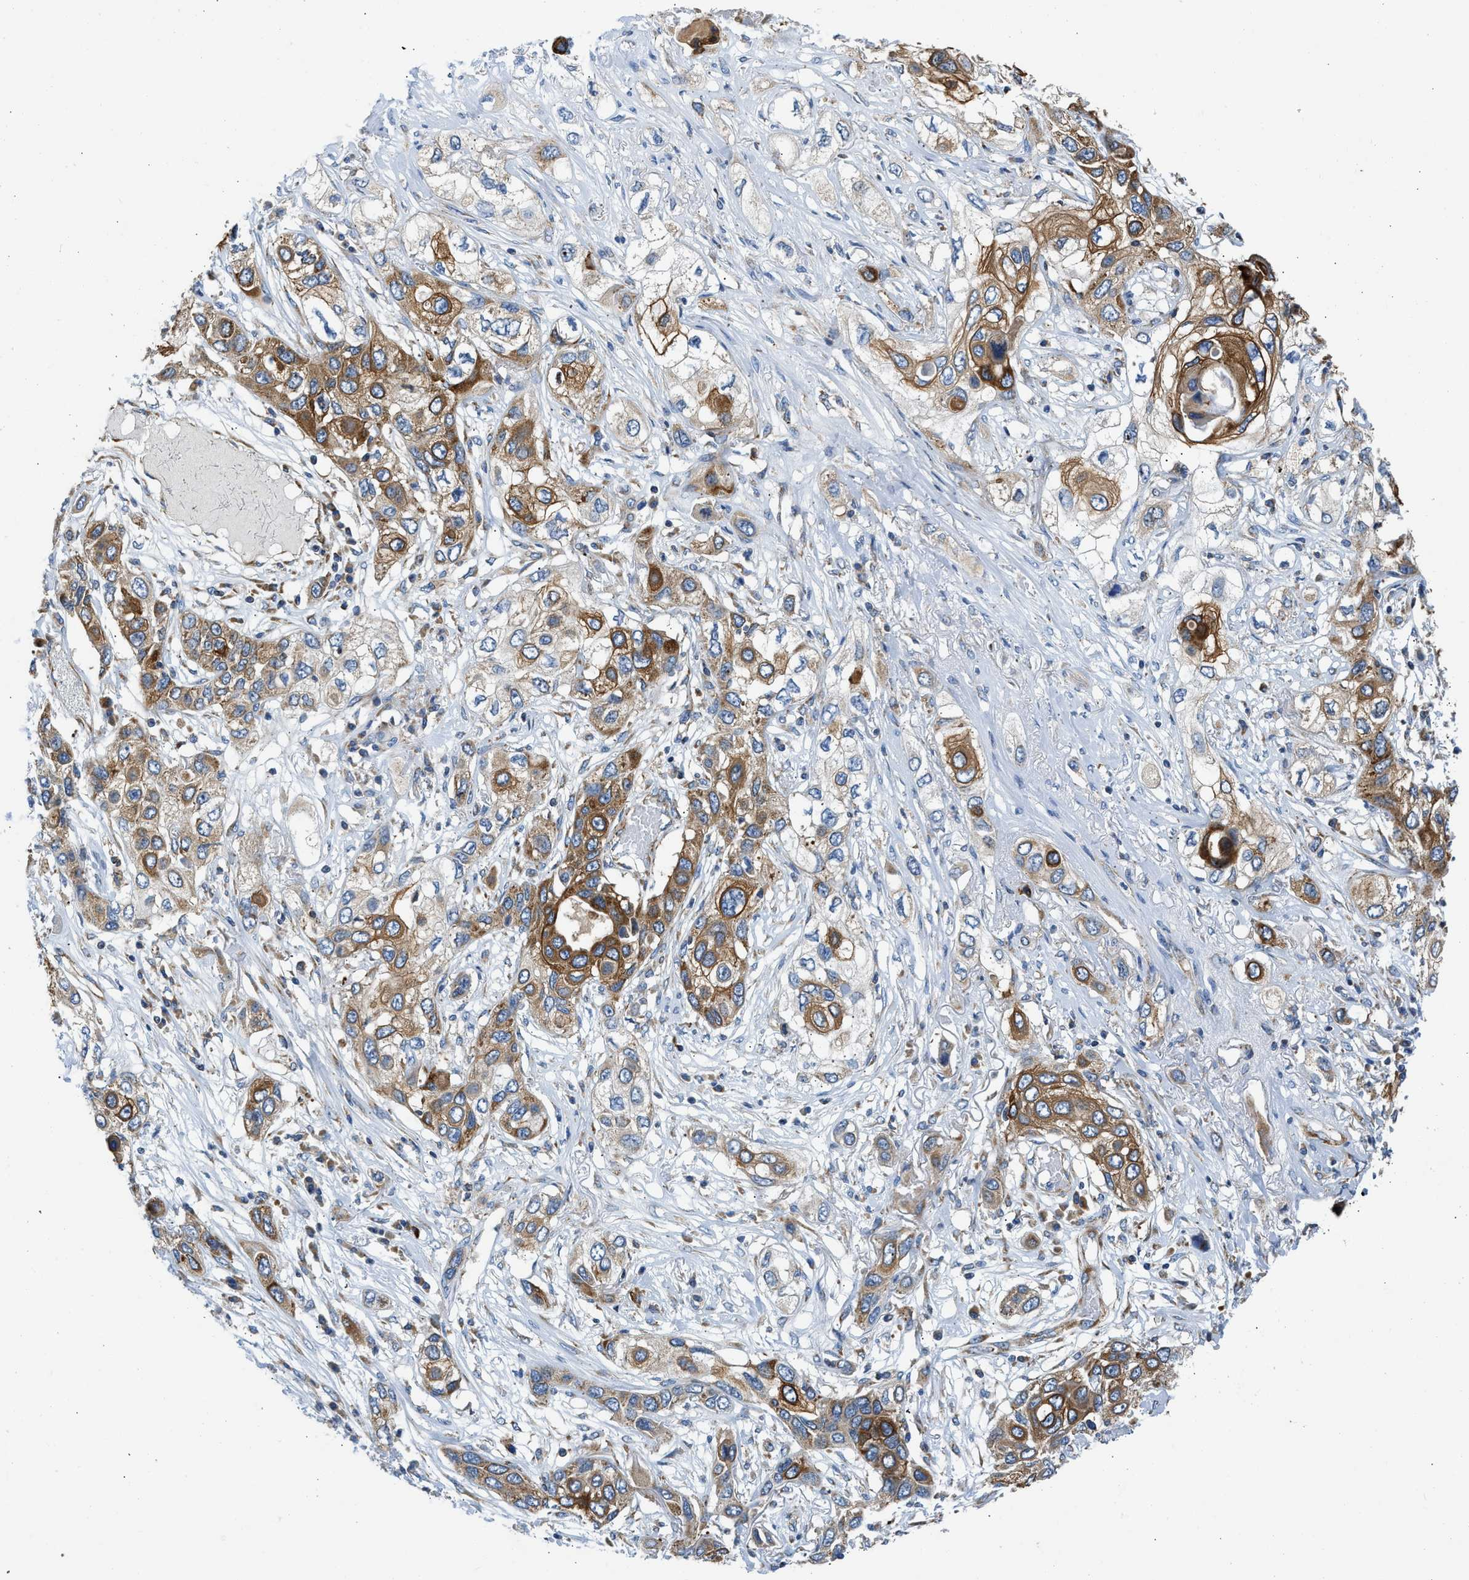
{"staining": {"intensity": "moderate", "quantity": ">75%", "location": "cytoplasmic/membranous"}, "tissue": "lung cancer", "cell_type": "Tumor cells", "image_type": "cancer", "snomed": [{"axis": "morphology", "description": "Squamous cell carcinoma, NOS"}, {"axis": "topography", "description": "Lung"}], "caption": "Protein staining of lung squamous cell carcinoma tissue reveals moderate cytoplasmic/membranous positivity in approximately >75% of tumor cells.", "gene": "CAMKK2", "patient": {"sex": "male", "age": 71}}